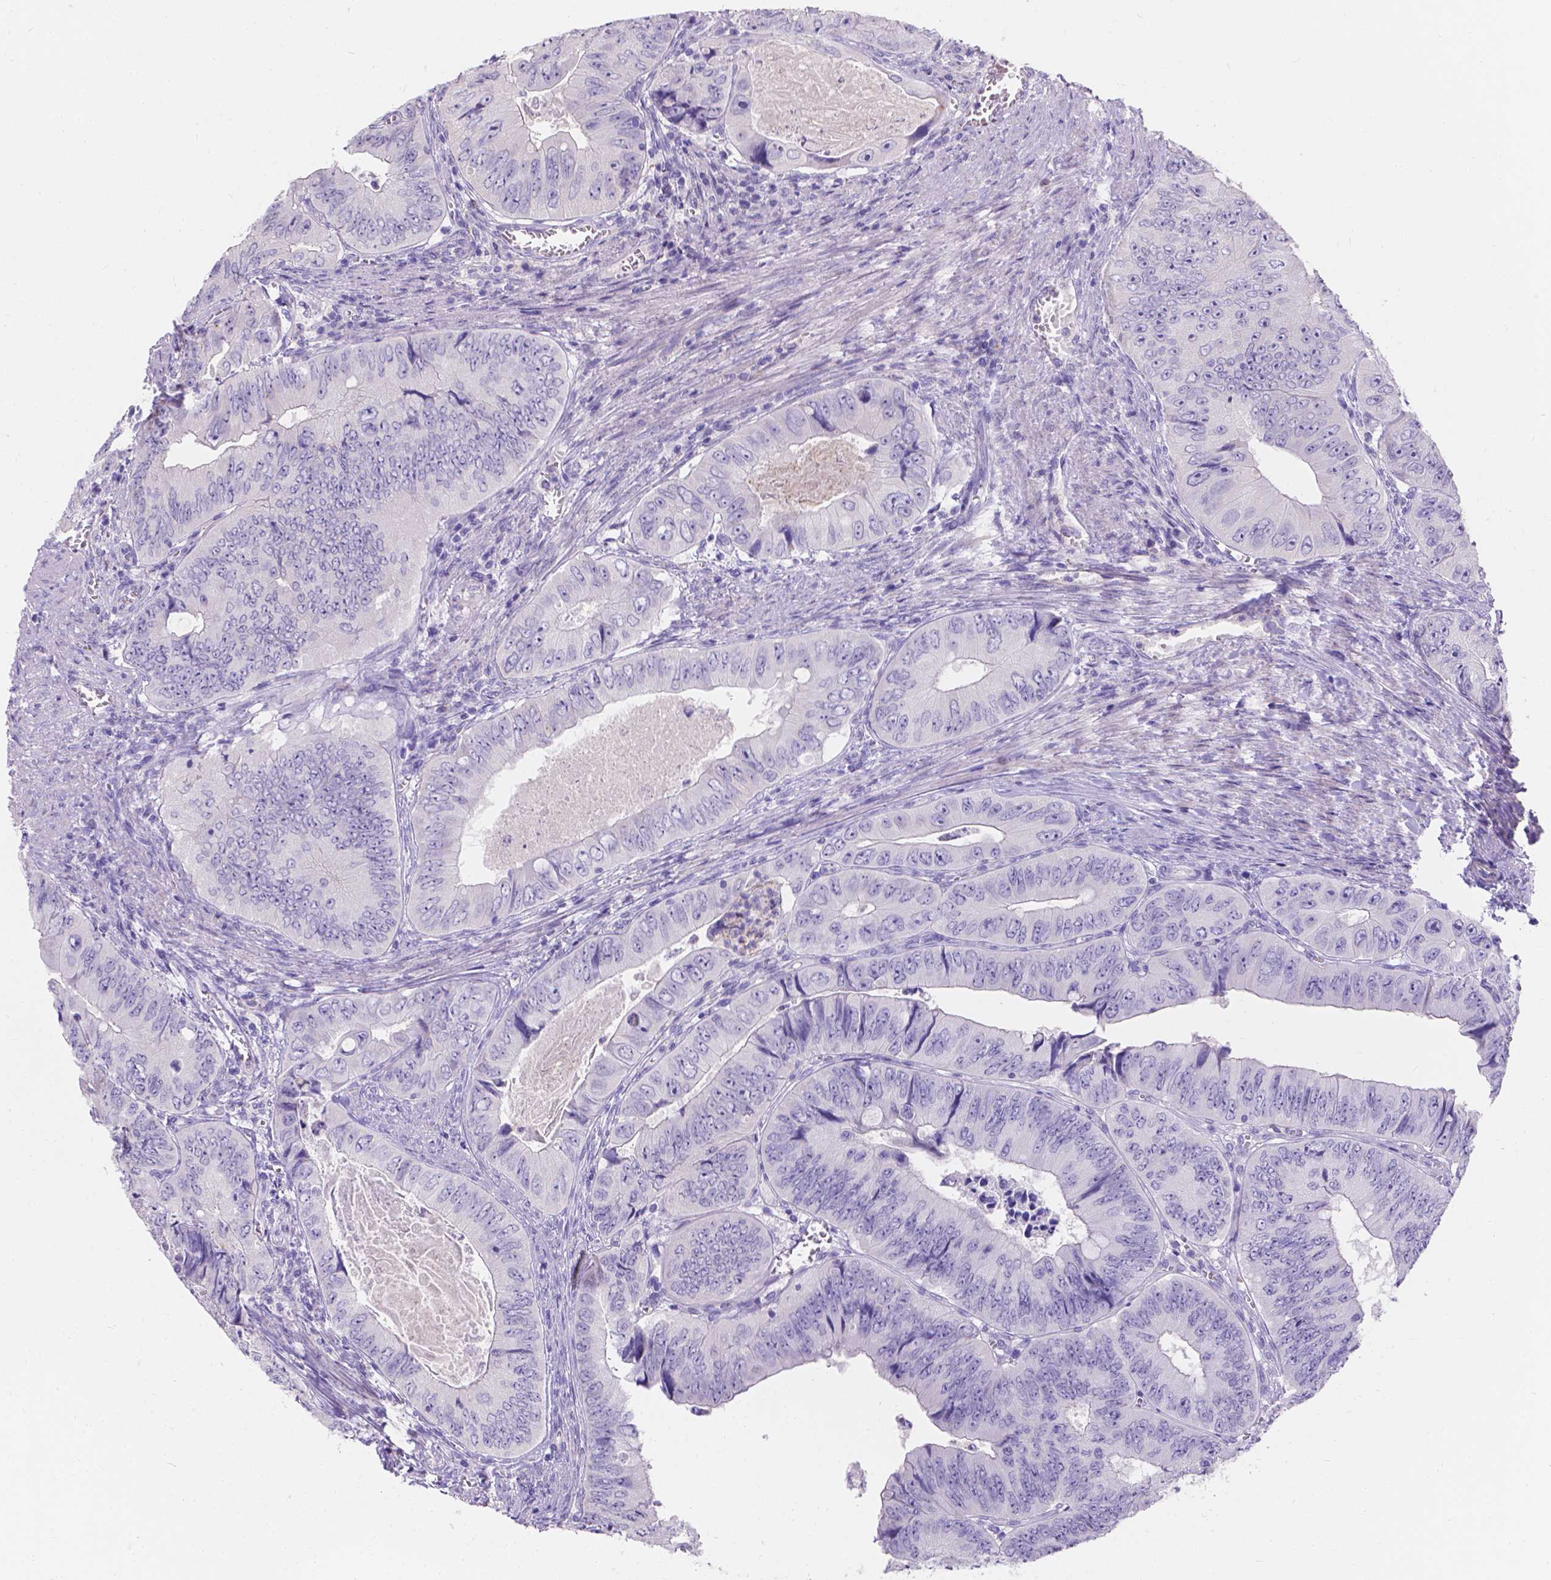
{"staining": {"intensity": "negative", "quantity": "none", "location": "none"}, "tissue": "colorectal cancer", "cell_type": "Tumor cells", "image_type": "cancer", "snomed": [{"axis": "morphology", "description": "Adenocarcinoma, NOS"}, {"axis": "topography", "description": "Colon"}], "caption": "DAB immunohistochemical staining of colorectal cancer (adenocarcinoma) reveals no significant expression in tumor cells. (Brightfield microscopy of DAB IHC at high magnification).", "gene": "GNRHR", "patient": {"sex": "female", "age": 84}}